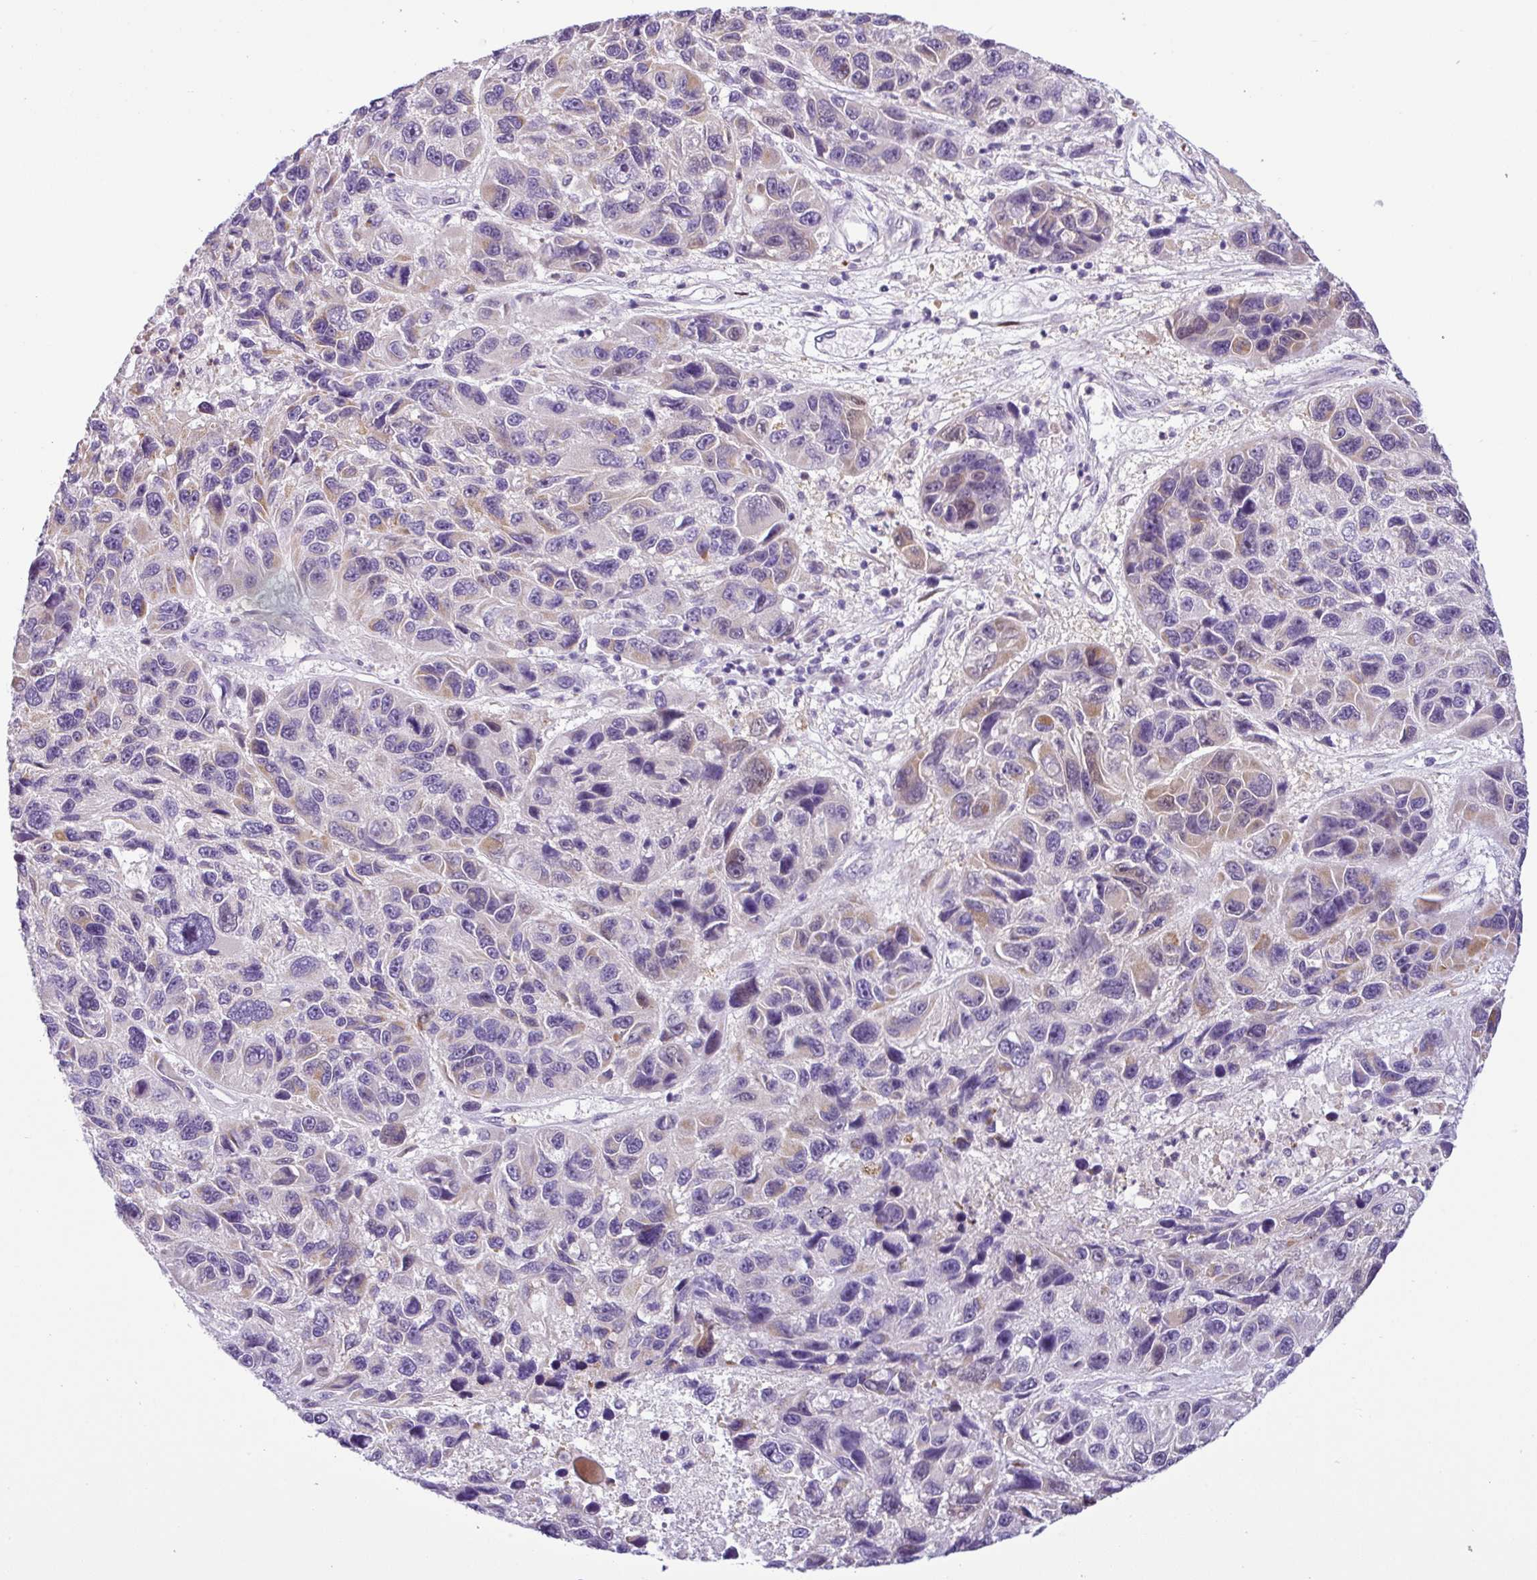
{"staining": {"intensity": "moderate", "quantity": "<25%", "location": "cytoplasmic/membranous,nuclear"}, "tissue": "melanoma", "cell_type": "Tumor cells", "image_type": "cancer", "snomed": [{"axis": "morphology", "description": "Malignant melanoma, NOS"}, {"axis": "topography", "description": "Skin"}], "caption": "Melanoma was stained to show a protein in brown. There is low levels of moderate cytoplasmic/membranous and nuclear positivity in about <25% of tumor cells.", "gene": "HMCN2", "patient": {"sex": "male", "age": 53}}